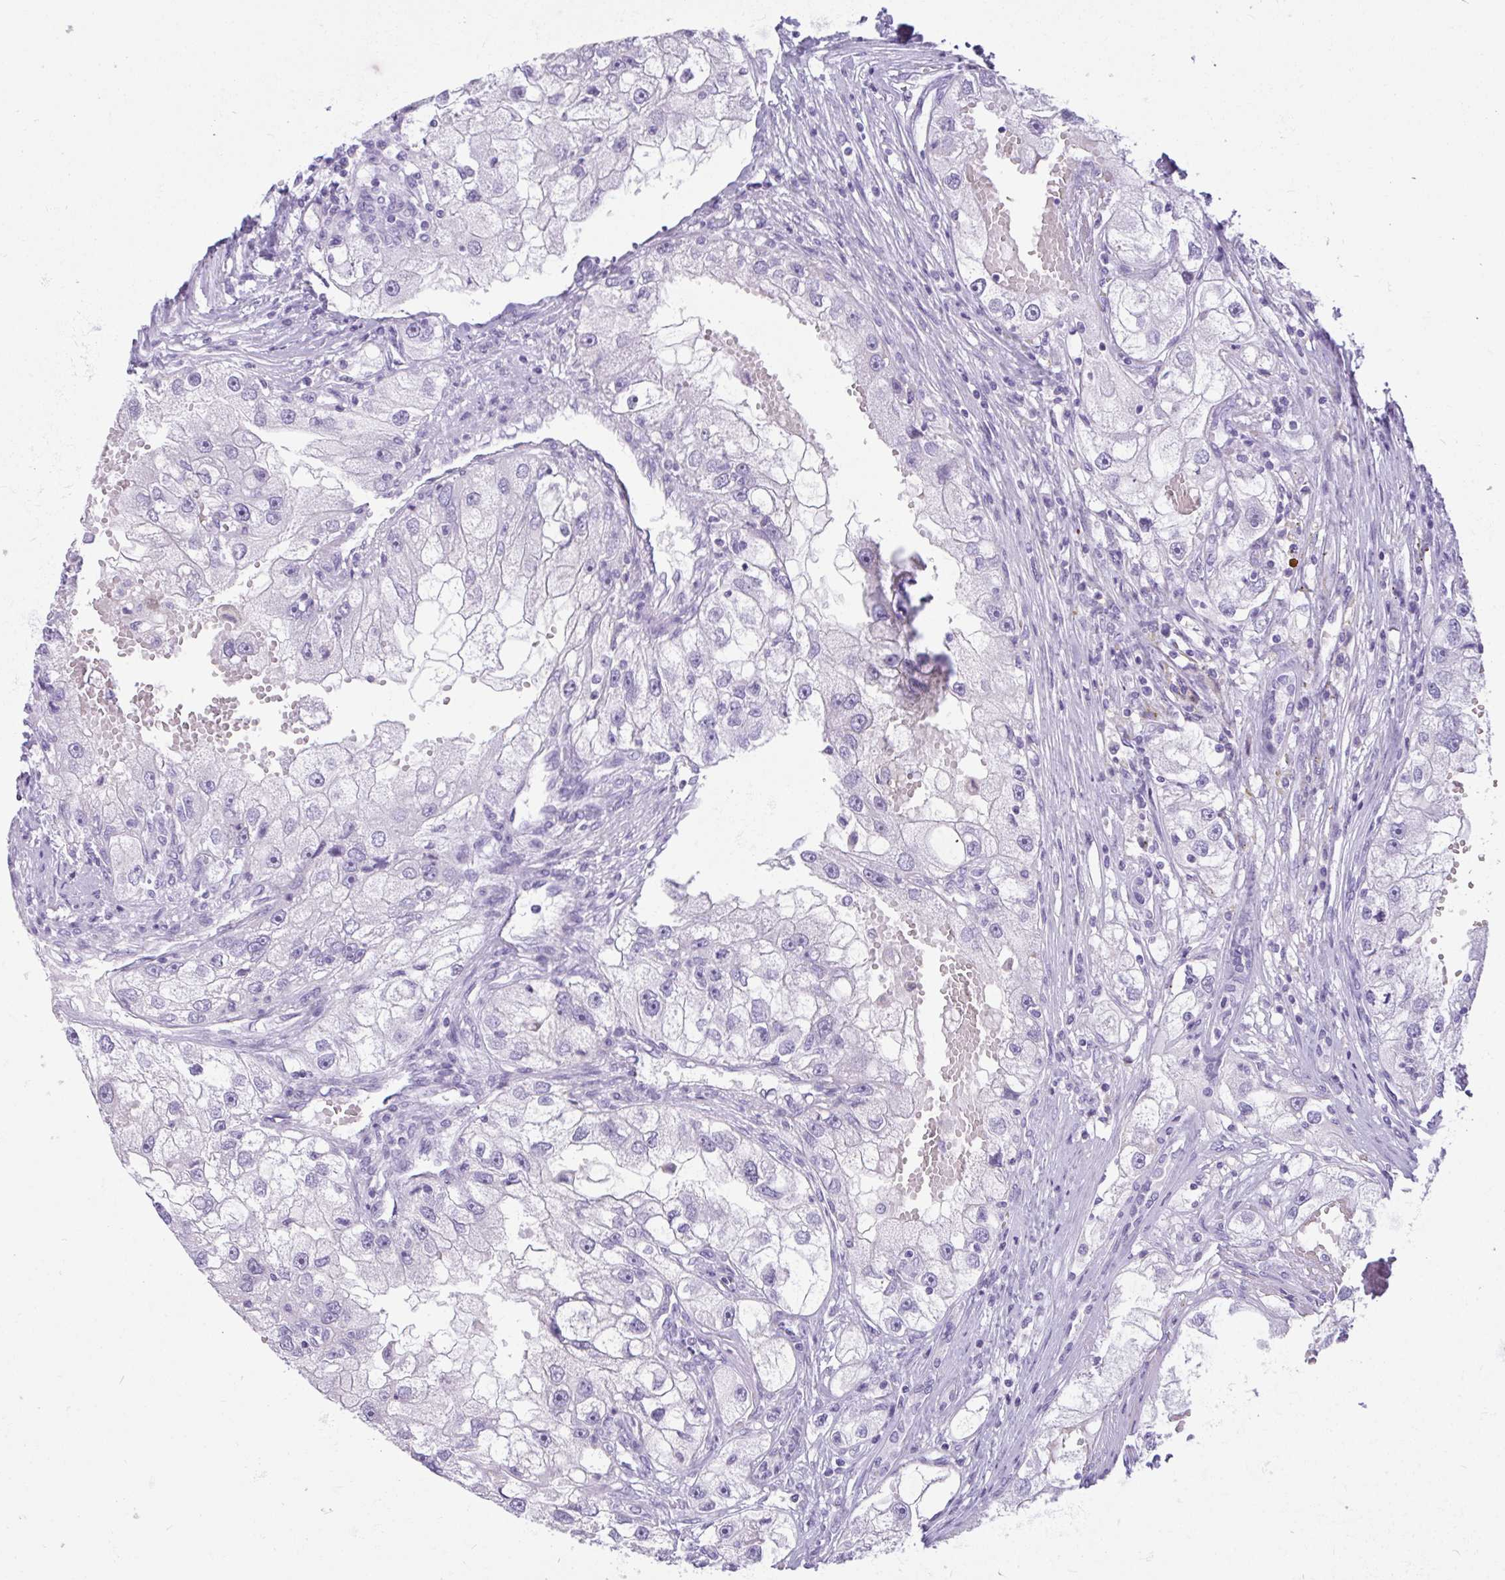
{"staining": {"intensity": "negative", "quantity": "none", "location": "none"}, "tissue": "renal cancer", "cell_type": "Tumor cells", "image_type": "cancer", "snomed": [{"axis": "morphology", "description": "Adenocarcinoma, NOS"}, {"axis": "topography", "description": "Kidney"}], "caption": "A high-resolution image shows immunohistochemistry staining of renal cancer (adenocarcinoma), which exhibits no significant expression in tumor cells. (Brightfield microscopy of DAB immunohistochemistry at high magnification).", "gene": "CTSE", "patient": {"sex": "male", "age": 63}}